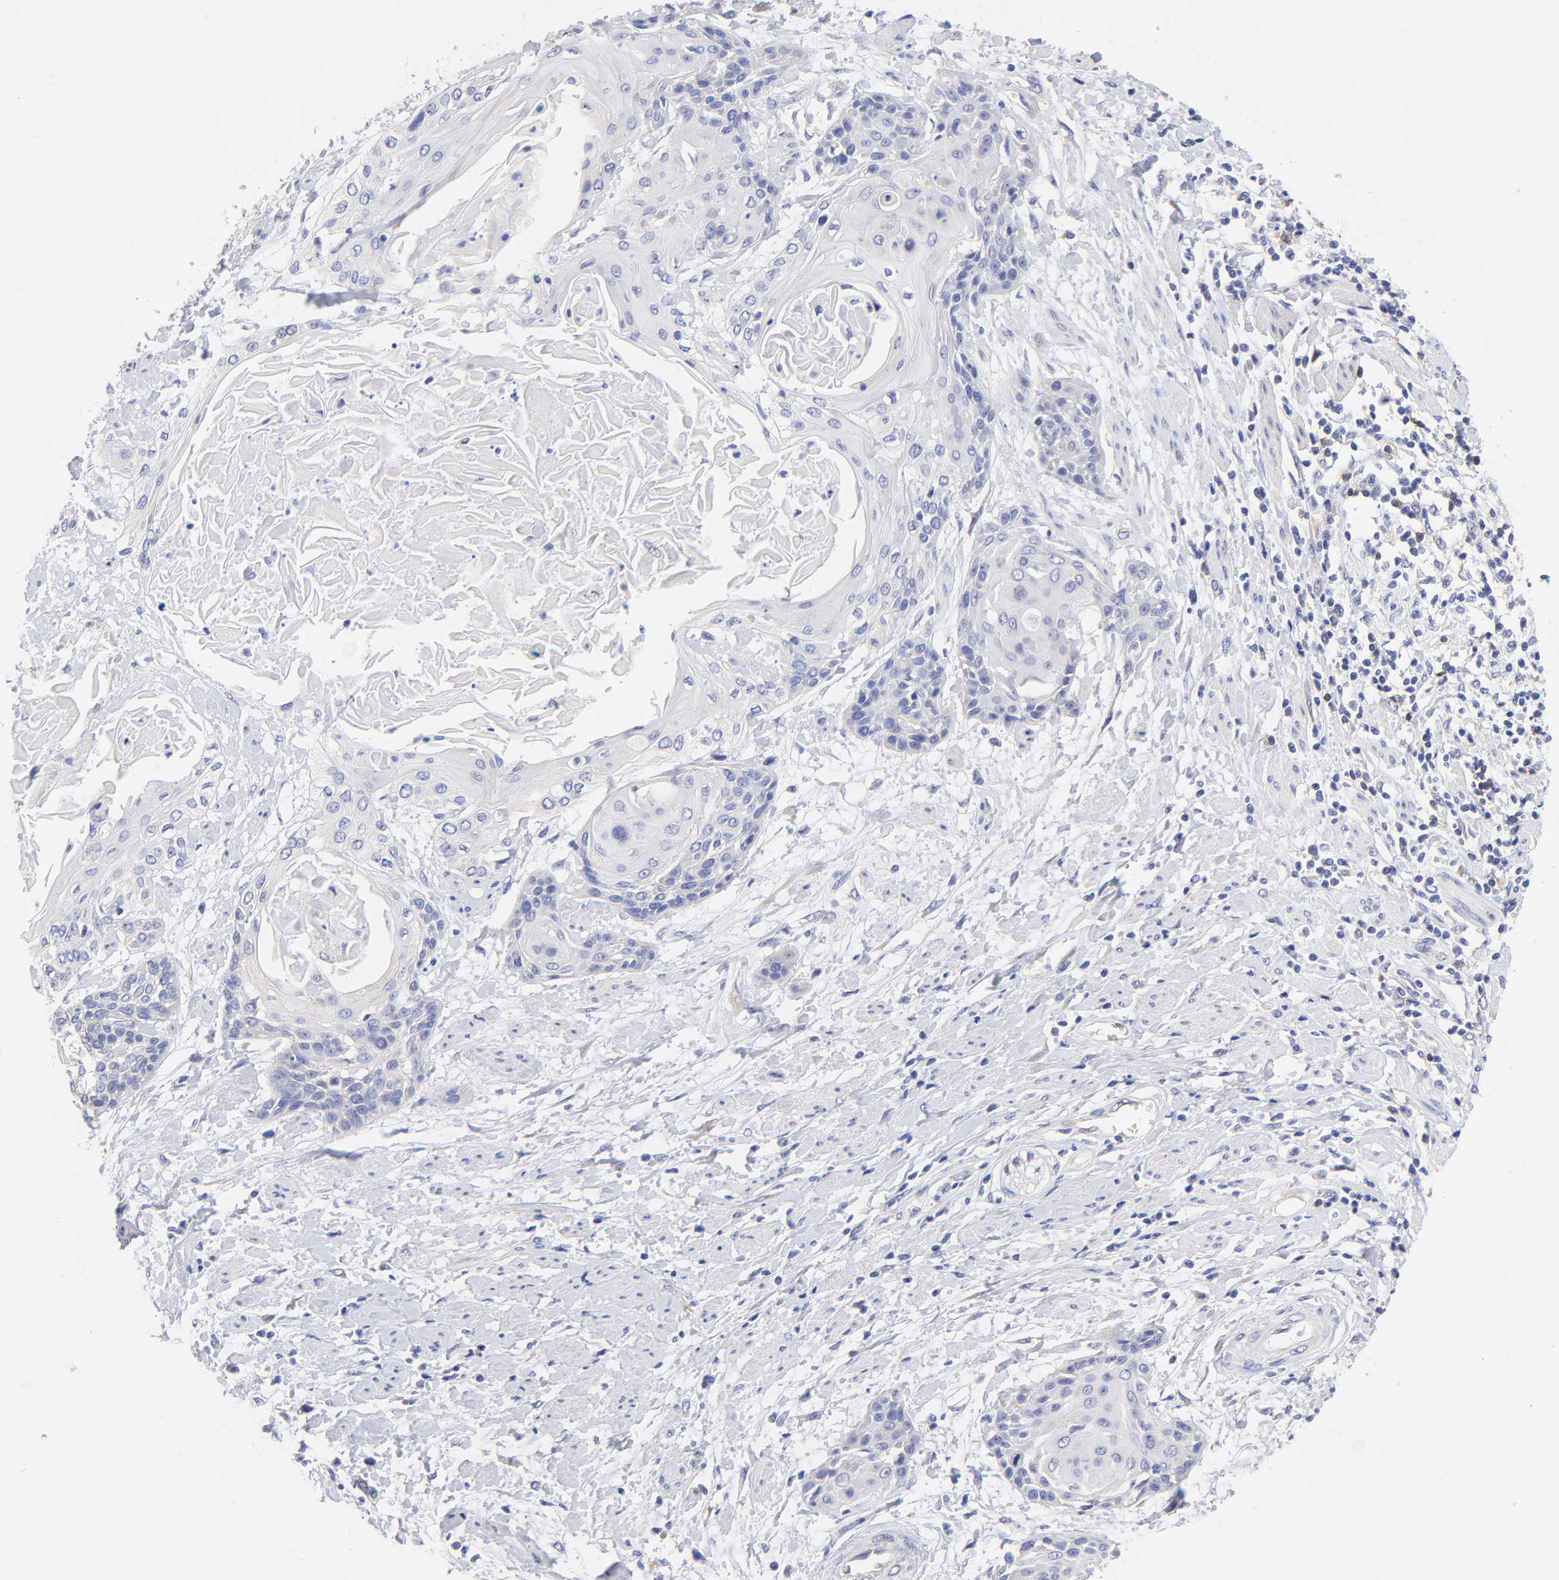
{"staining": {"intensity": "negative", "quantity": "none", "location": "none"}, "tissue": "cervical cancer", "cell_type": "Tumor cells", "image_type": "cancer", "snomed": [{"axis": "morphology", "description": "Squamous cell carcinoma, NOS"}, {"axis": "topography", "description": "Cervix"}], "caption": "Histopathology image shows no protein staining in tumor cells of cervical cancer (squamous cell carcinoma) tissue.", "gene": "TNFRSF13C", "patient": {"sex": "female", "age": 57}}